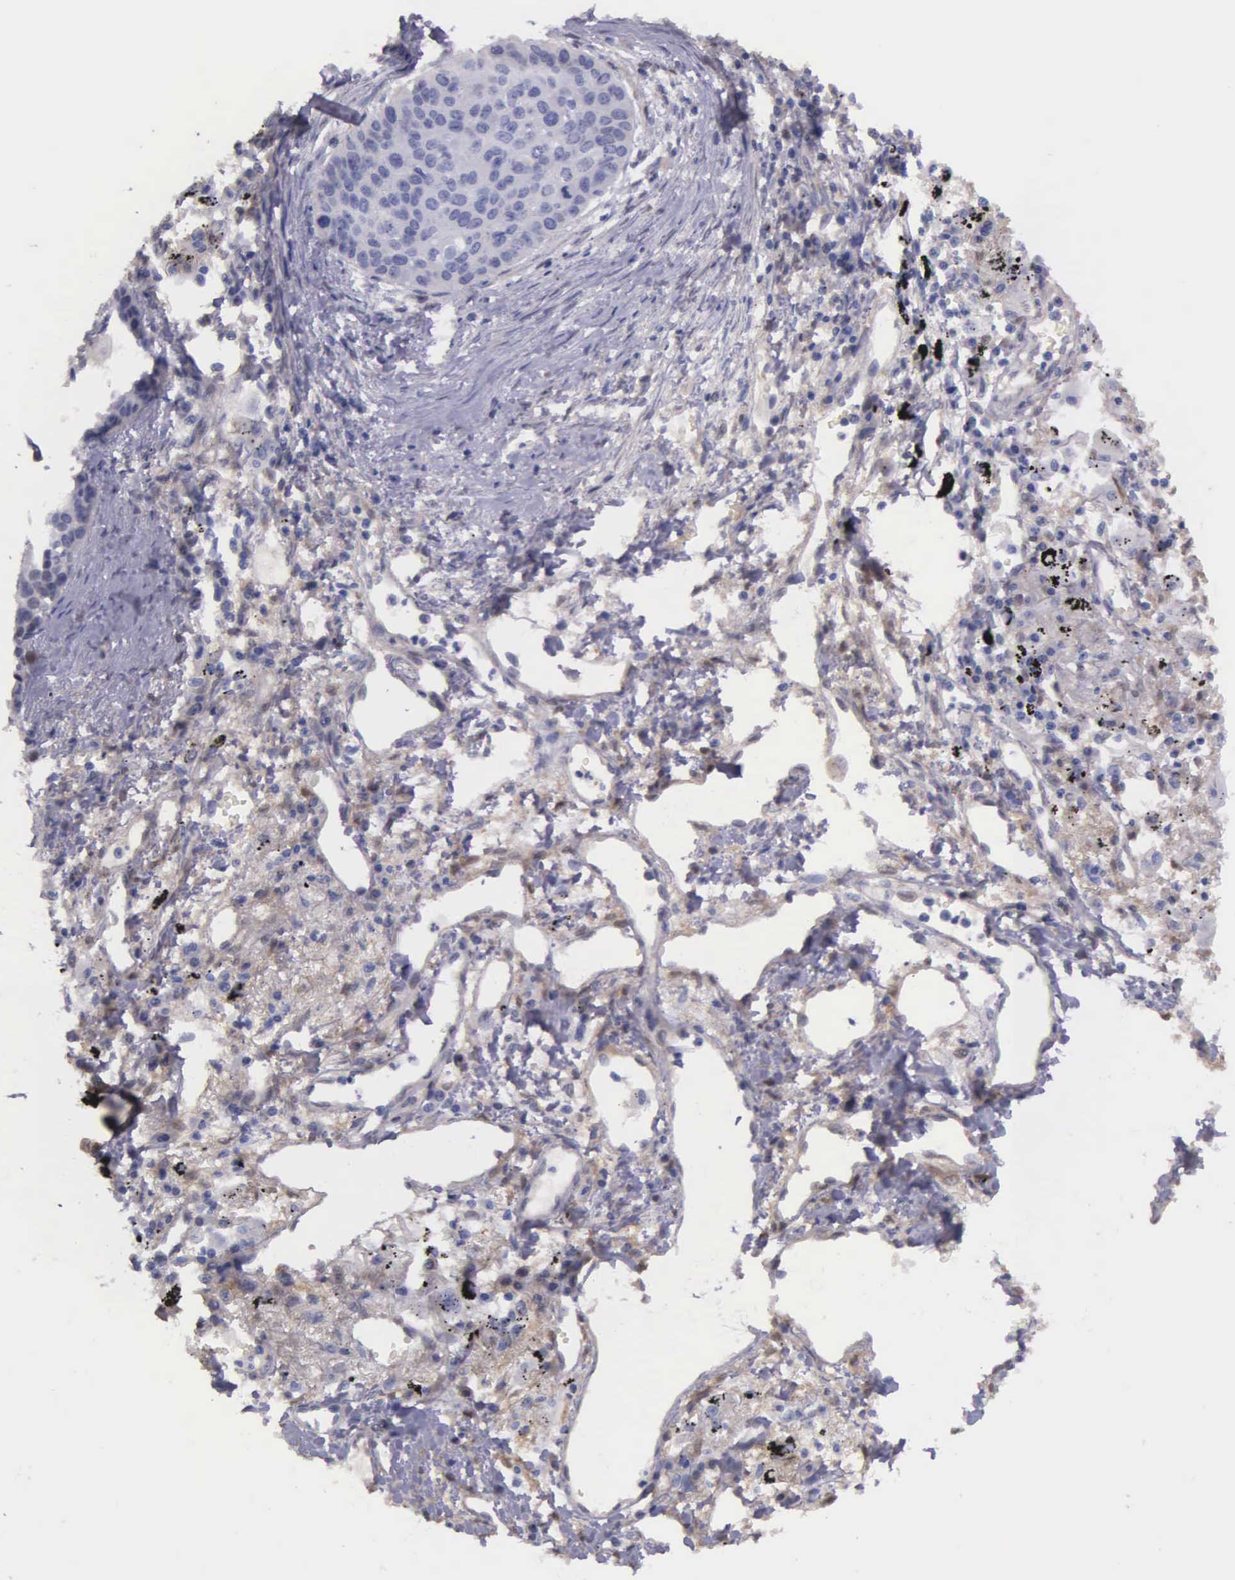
{"staining": {"intensity": "negative", "quantity": "none", "location": "none"}, "tissue": "lung cancer", "cell_type": "Tumor cells", "image_type": "cancer", "snomed": [{"axis": "morphology", "description": "Squamous cell carcinoma, NOS"}, {"axis": "topography", "description": "Lung"}], "caption": "This is a histopathology image of immunohistochemistry staining of lung cancer, which shows no positivity in tumor cells.", "gene": "GSTT2", "patient": {"sex": "male", "age": 71}}